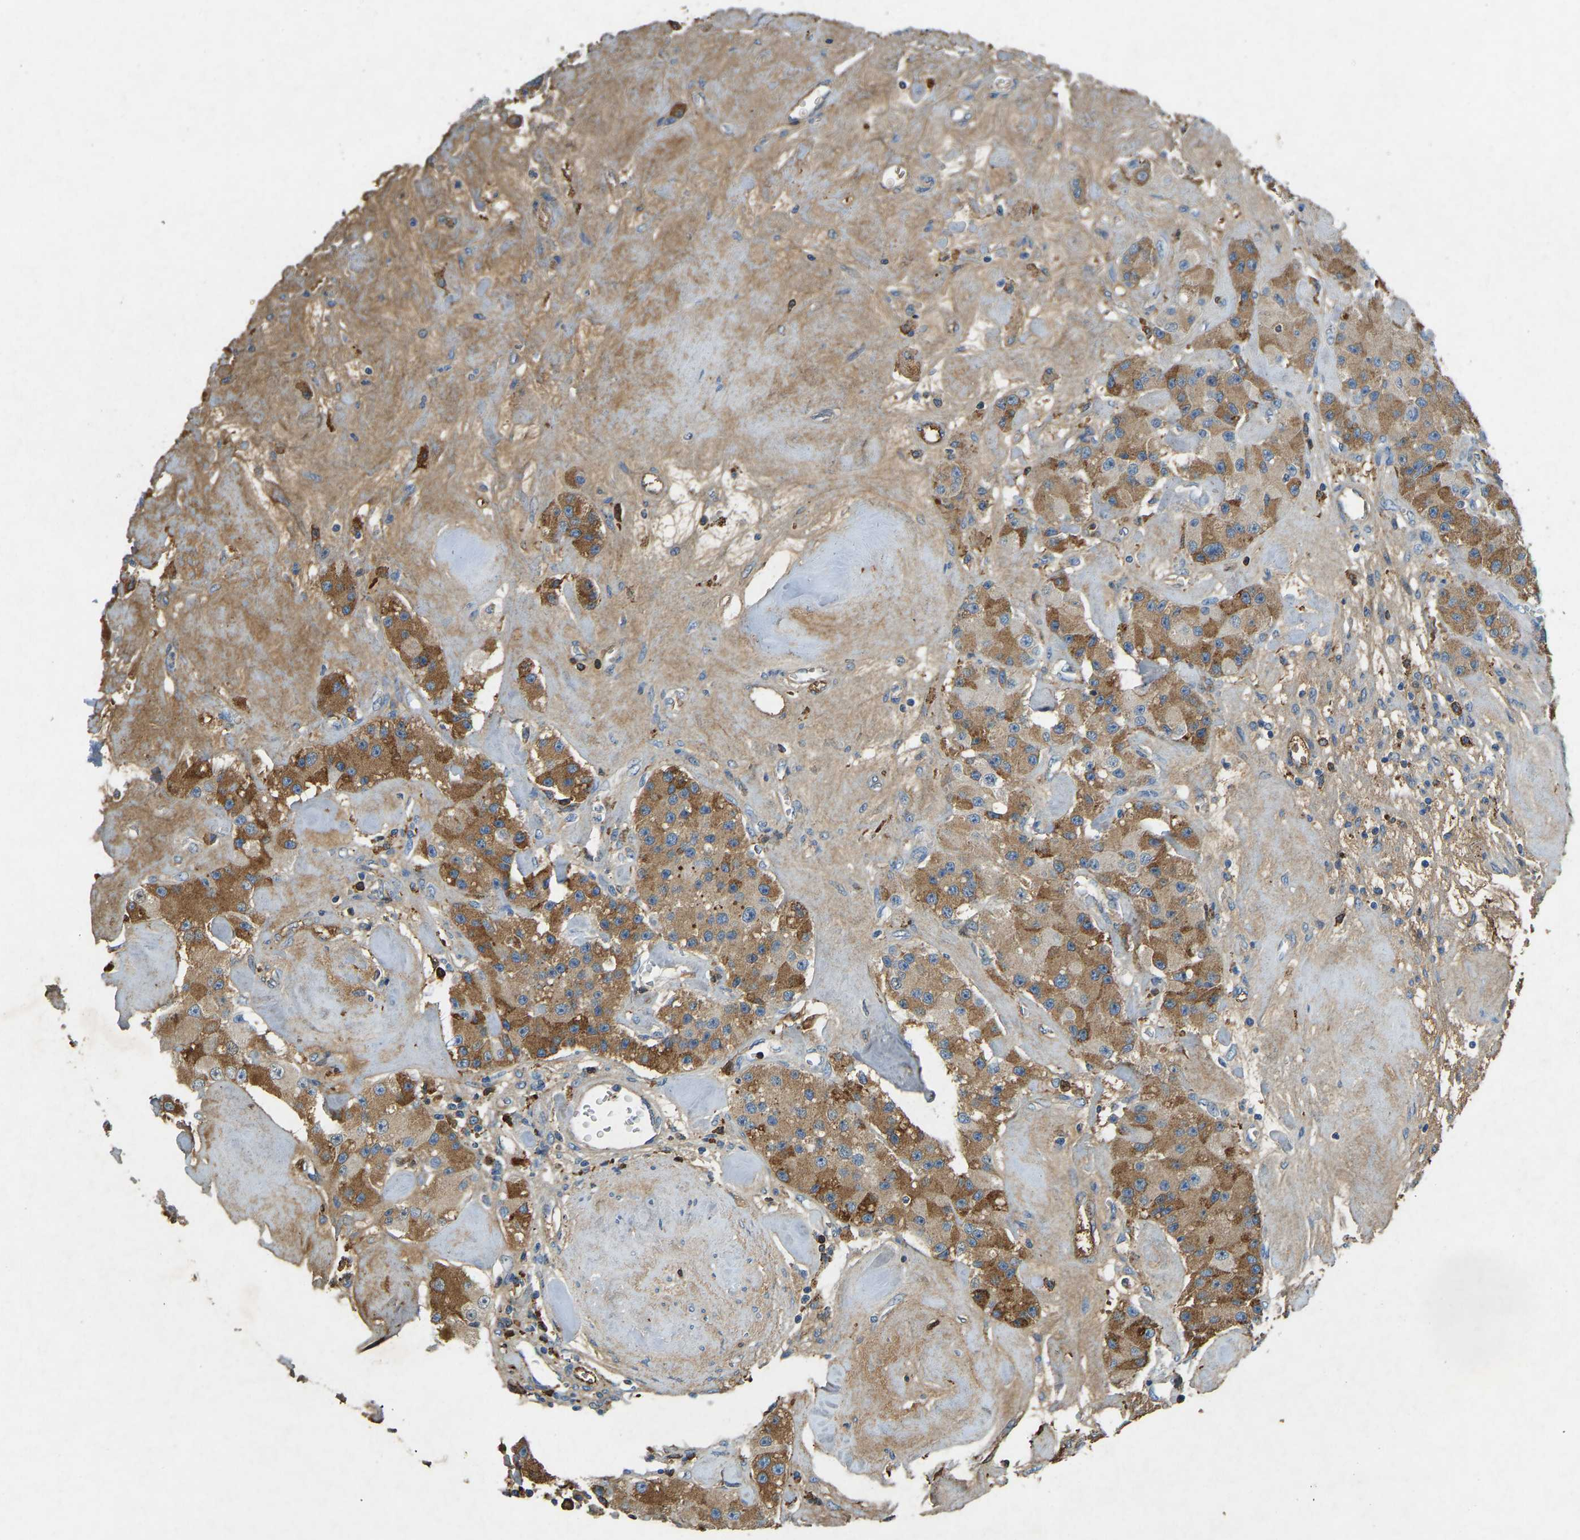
{"staining": {"intensity": "moderate", "quantity": ">75%", "location": "cytoplasmic/membranous"}, "tissue": "carcinoid", "cell_type": "Tumor cells", "image_type": "cancer", "snomed": [{"axis": "morphology", "description": "Carcinoid, malignant, NOS"}, {"axis": "topography", "description": "Pancreas"}], "caption": "DAB immunohistochemical staining of human carcinoid demonstrates moderate cytoplasmic/membranous protein staining in approximately >75% of tumor cells.", "gene": "THBS4", "patient": {"sex": "male", "age": 41}}